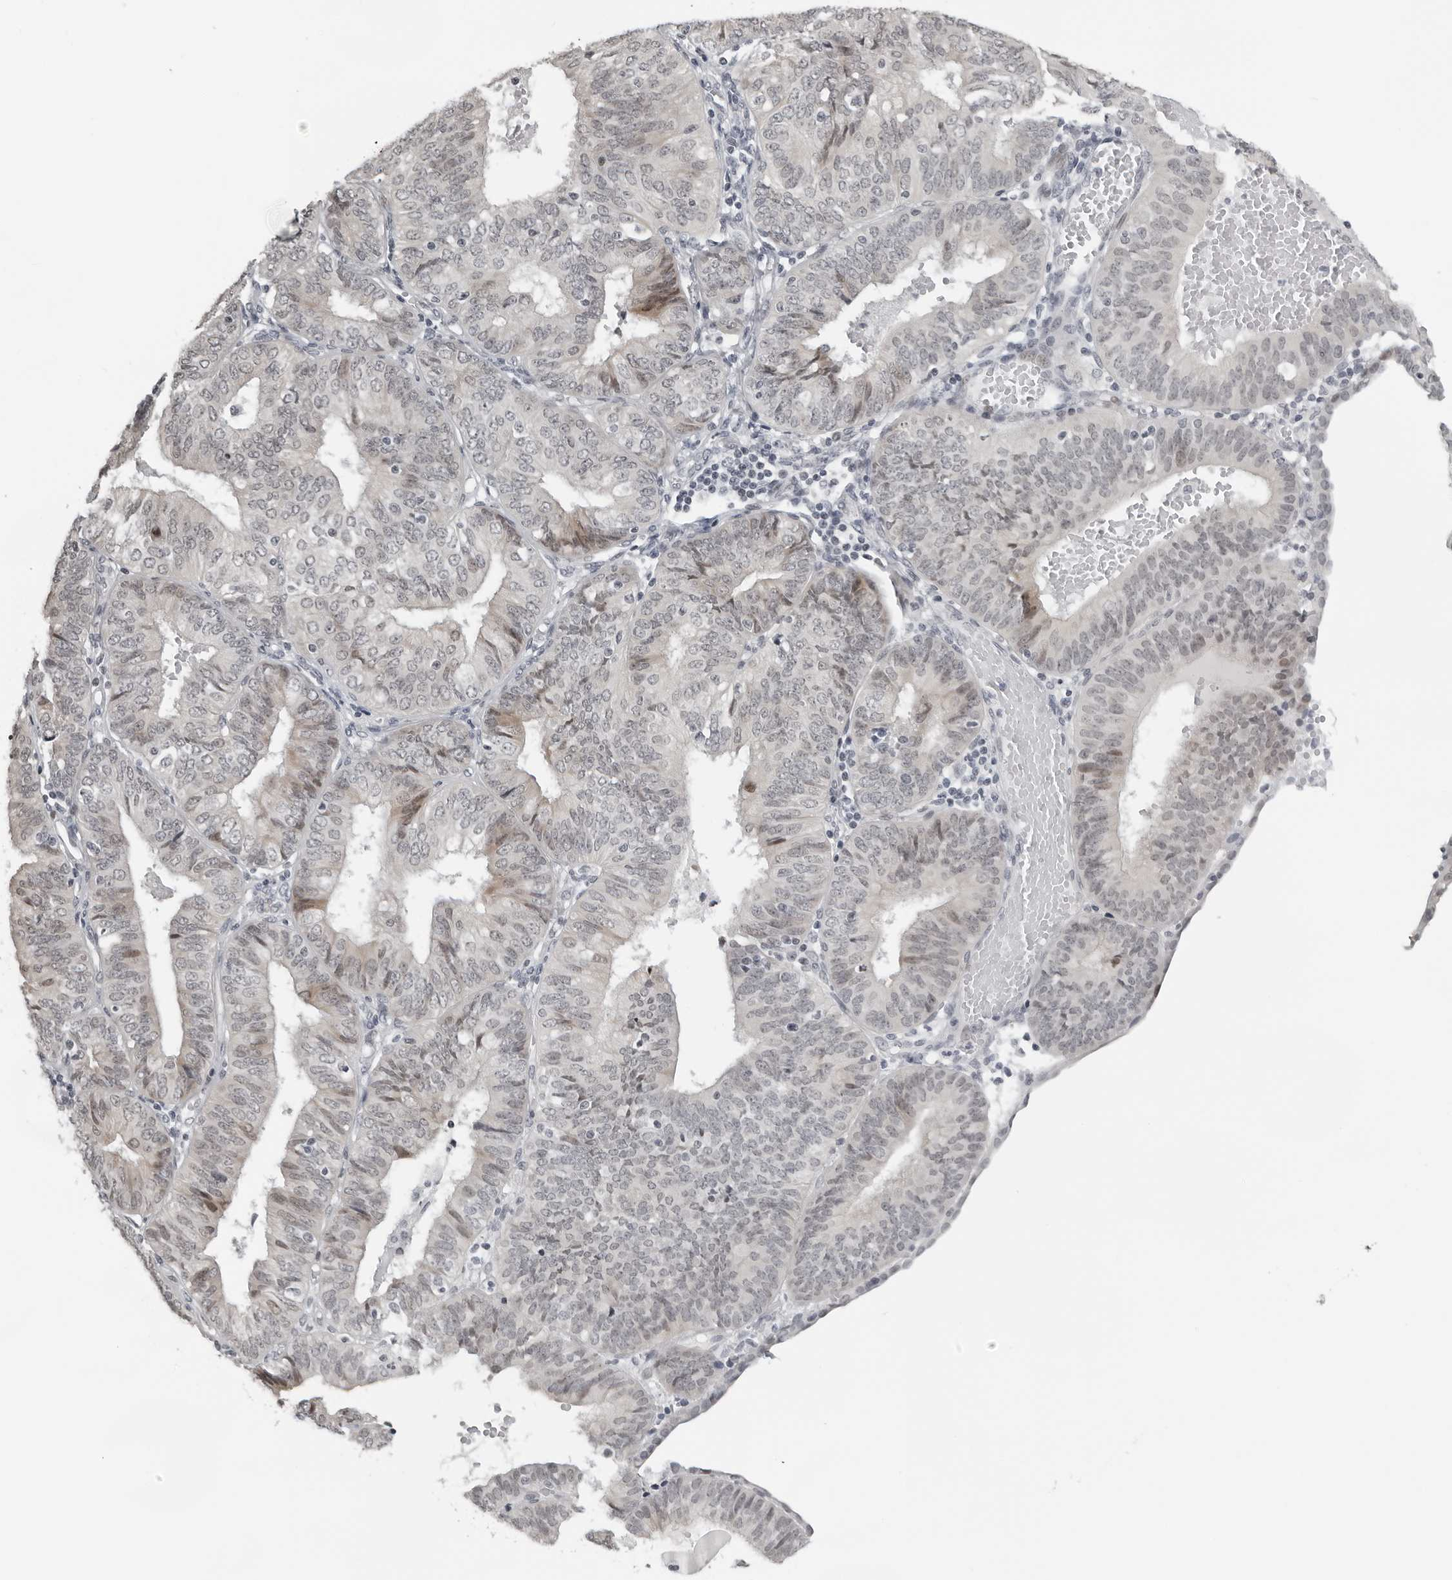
{"staining": {"intensity": "weak", "quantity": "<25%", "location": "nuclear"}, "tissue": "endometrial cancer", "cell_type": "Tumor cells", "image_type": "cancer", "snomed": [{"axis": "morphology", "description": "Adenocarcinoma, NOS"}, {"axis": "topography", "description": "Endometrium"}], "caption": "Photomicrograph shows no protein staining in tumor cells of endometrial cancer (adenocarcinoma) tissue.", "gene": "PPP1R42", "patient": {"sex": "female", "age": 58}}